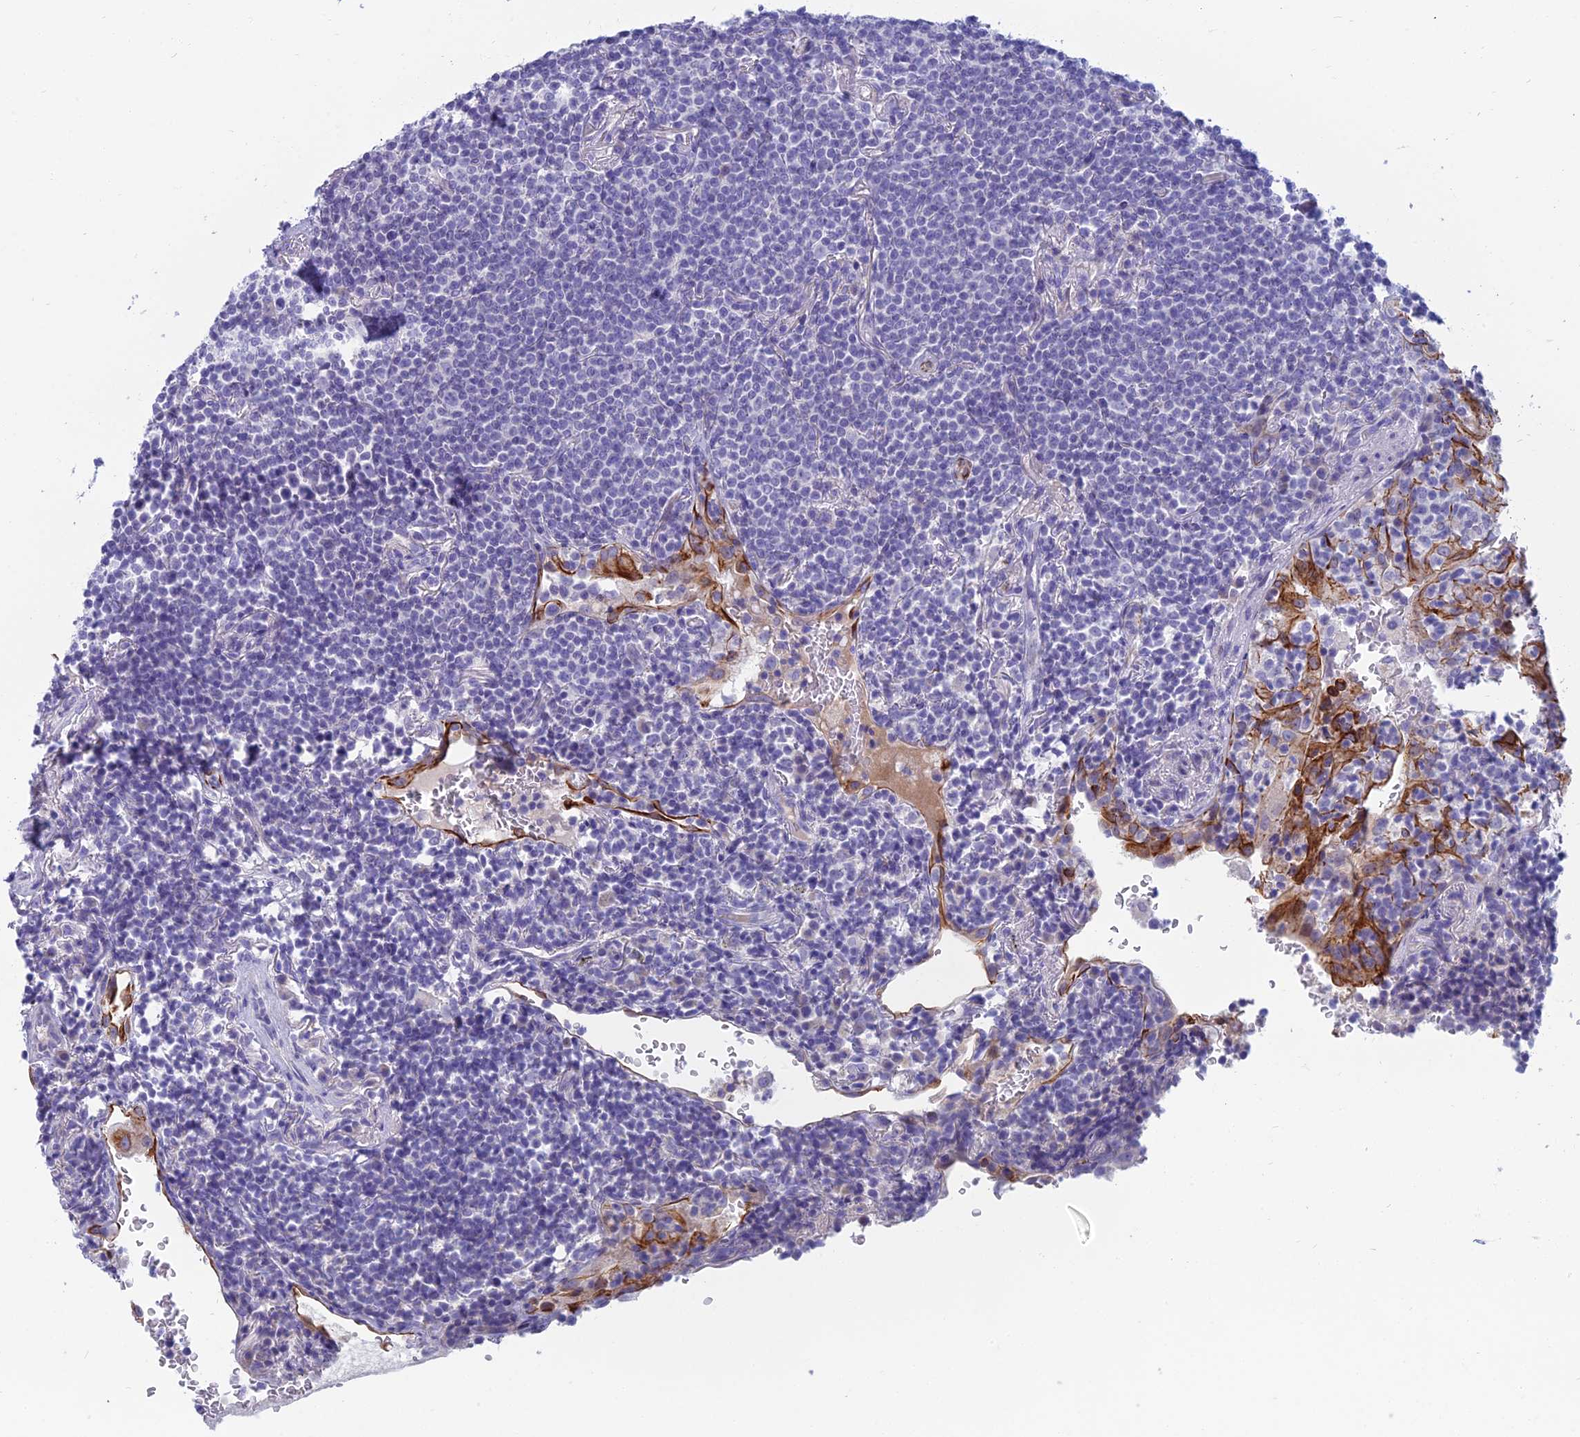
{"staining": {"intensity": "negative", "quantity": "none", "location": "none"}, "tissue": "lymphoma", "cell_type": "Tumor cells", "image_type": "cancer", "snomed": [{"axis": "morphology", "description": "Malignant lymphoma, non-Hodgkin's type, Low grade"}, {"axis": "topography", "description": "Lung"}], "caption": "This is an immunohistochemistry micrograph of human lymphoma. There is no staining in tumor cells.", "gene": "SPTLC3", "patient": {"sex": "female", "age": 71}}